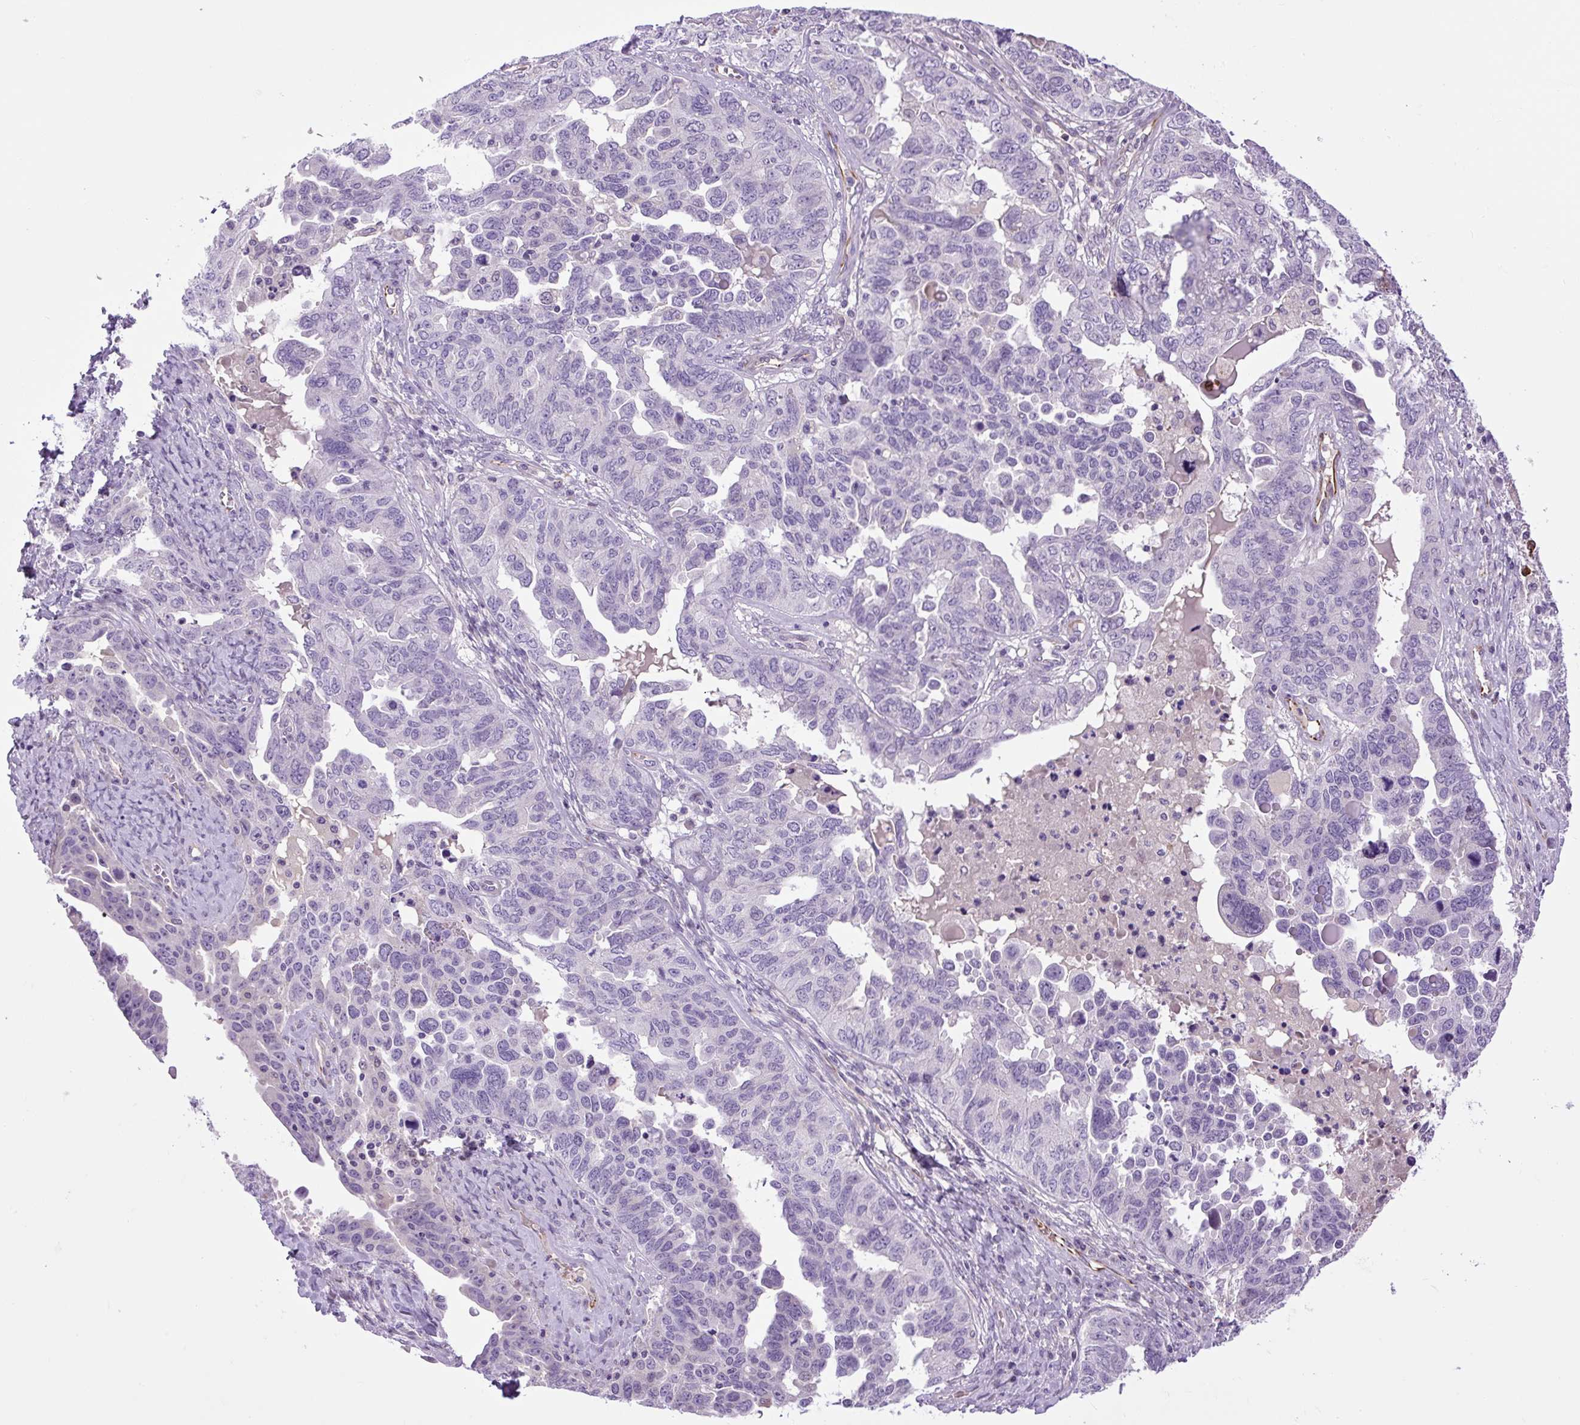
{"staining": {"intensity": "negative", "quantity": "none", "location": "none"}, "tissue": "ovarian cancer", "cell_type": "Tumor cells", "image_type": "cancer", "snomed": [{"axis": "morphology", "description": "Carcinoma, endometroid"}, {"axis": "topography", "description": "Ovary"}], "caption": "Histopathology image shows no significant protein expression in tumor cells of ovarian endometroid carcinoma.", "gene": "VWA7", "patient": {"sex": "female", "age": 62}}